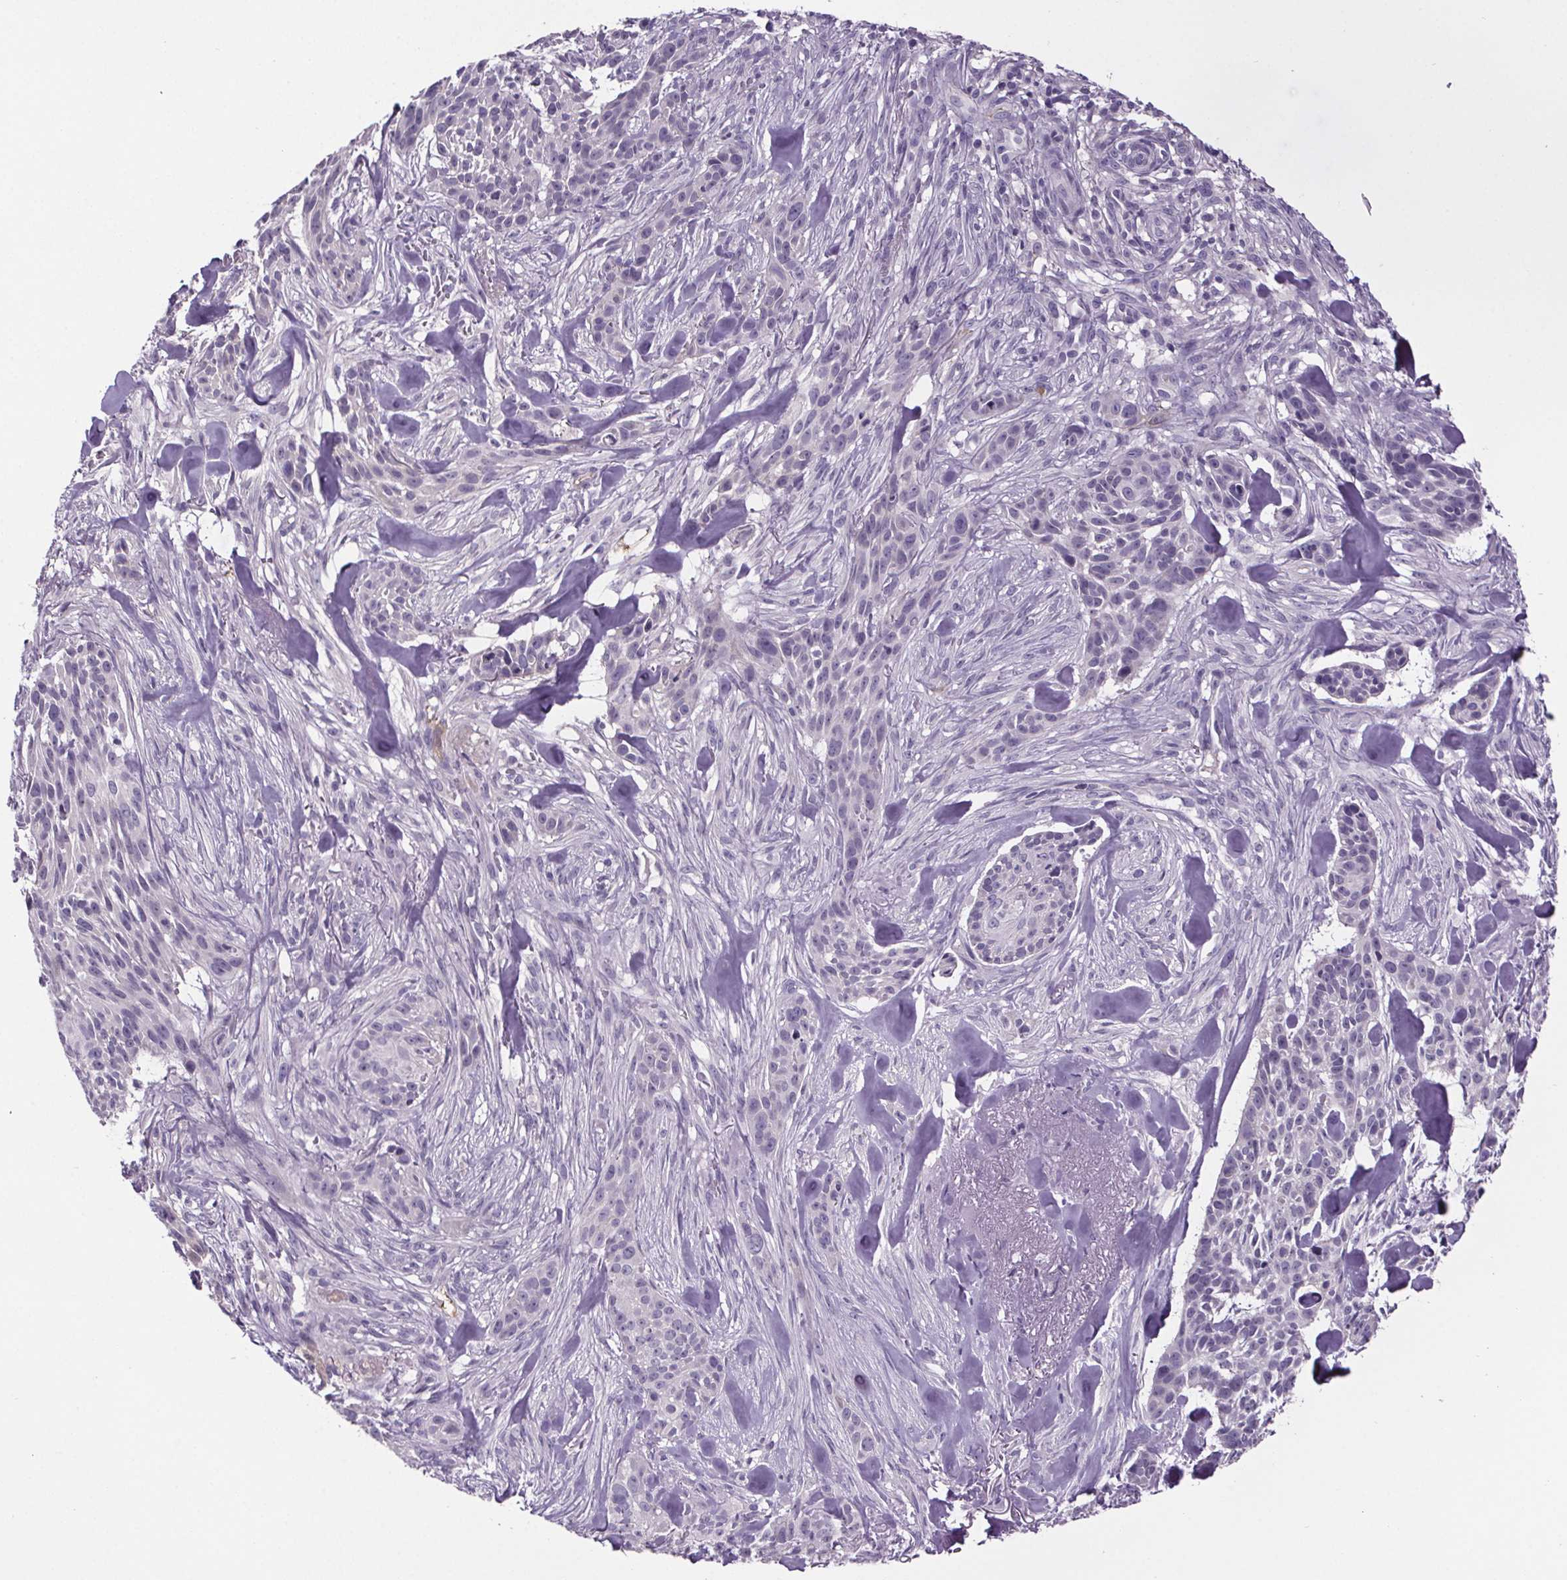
{"staining": {"intensity": "negative", "quantity": "none", "location": "none"}, "tissue": "skin cancer", "cell_type": "Tumor cells", "image_type": "cancer", "snomed": [{"axis": "morphology", "description": "Basal cell carcinoma"}, {"axis": "topography", "description": "Skin"}], "caption": "The IHC image has no significant expression in tumor cells of skin cancer tissue.", "gene": "CUBN", "patient": {"sex": "male", "age": 87}}